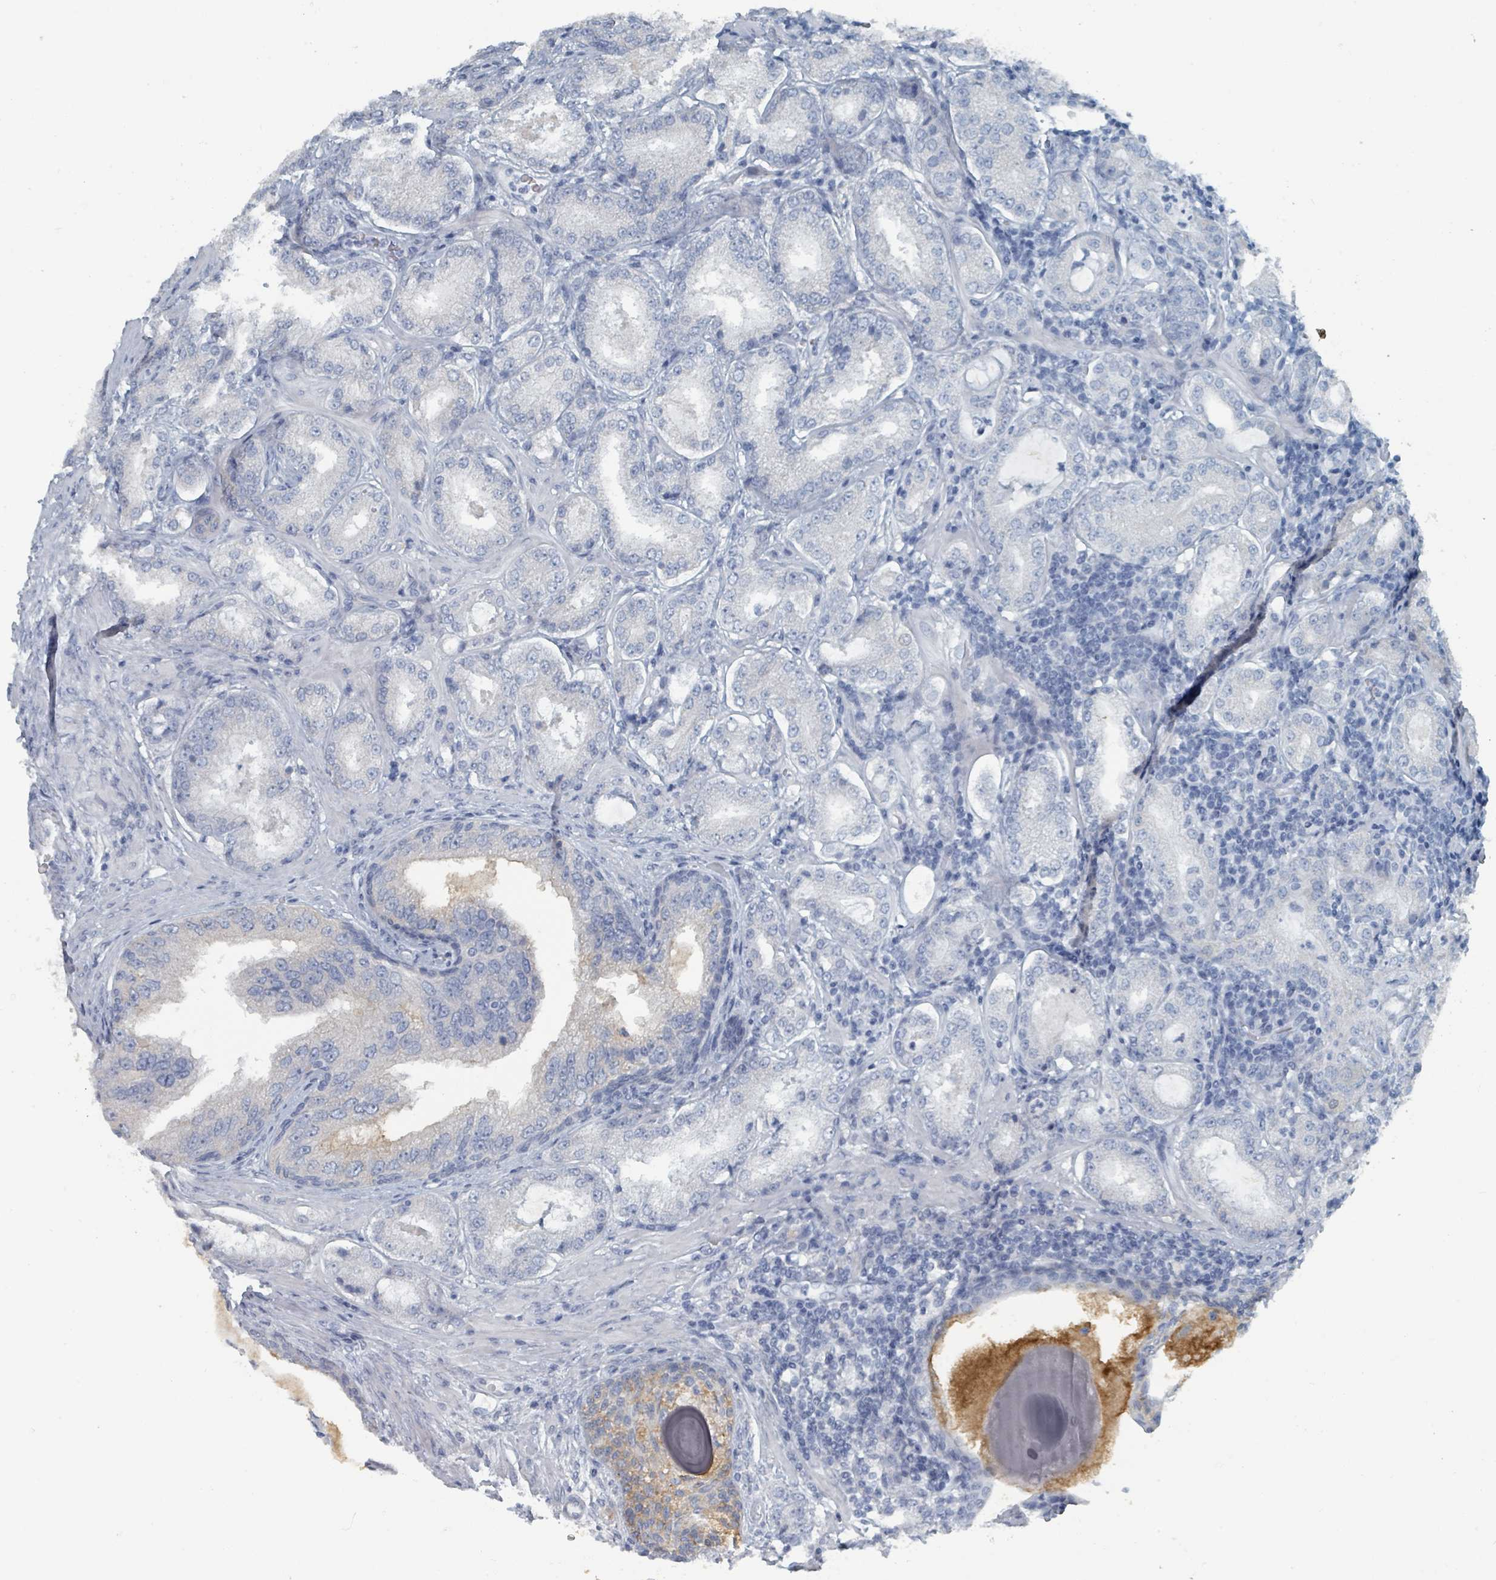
{"staining": {"intensity": "negative", "quantity": "none", "location": "none"}, "tissue": "prostate cancer", "cell_type": "Tumor cells", "image_type": "cancer", "snomed": [{"axis": "morphology", "description": "Adenocarcinoma, Low grade"}, {"axis": "topography", "description": "Prostate"}], "caption": "Protein analysis of low-grade adenocarcinoma (prostate) exhibits no significant positivity in tumor cells.", "gene": "GAMT", "patient": {"sex": "male", "age": 59}}